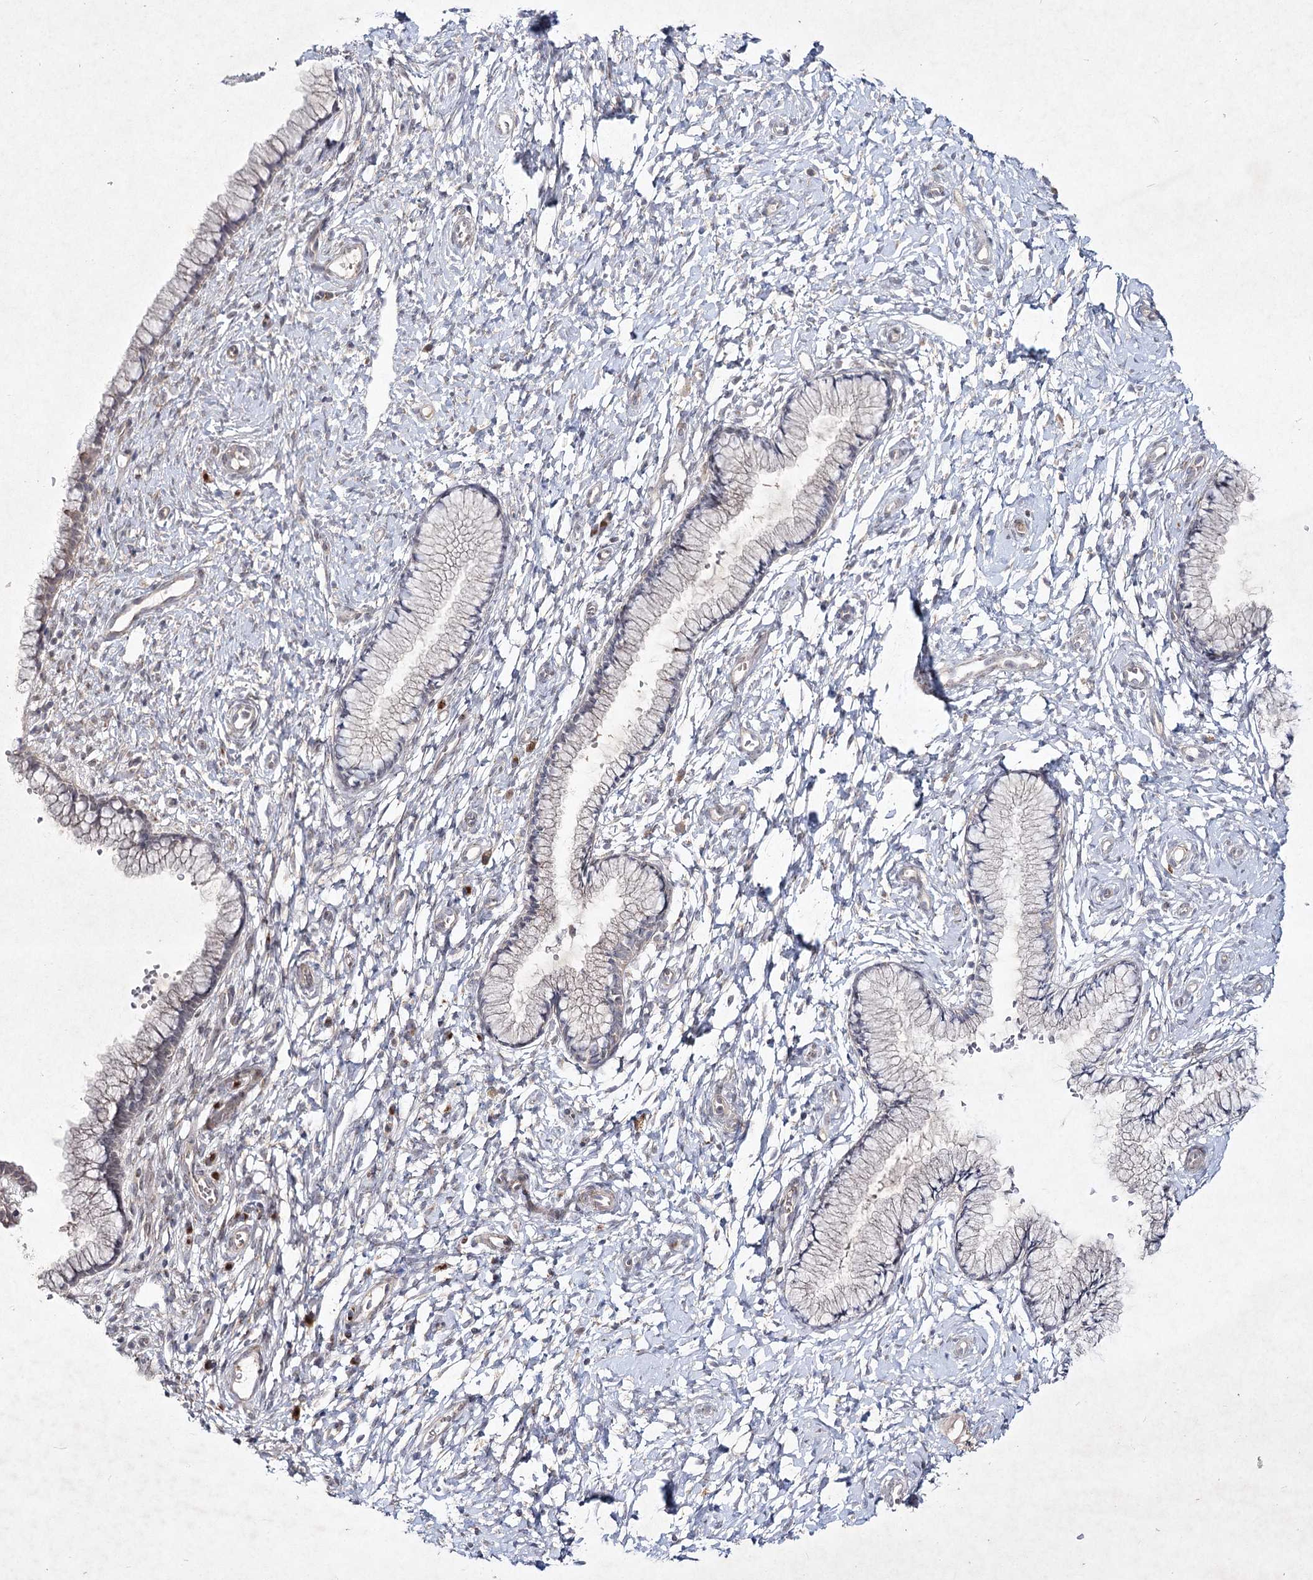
{"staining": {"intensity": "weak", "quantity": "<25%", "location": "cytoplasmic/membranous"}, "tissue": "cervix", "cell_type": "Glandular cells", "image_type": "normal", "snomed": [{"axis": "morphology", "description": "Normal tissue, NOS"}, {"axis": "topography", "description": "Cervix"}], "caption": "The histopathology image demonstrates no significant expression in glandular cells of cervix.", "gene": "CIB2", "patient": {"sex": "female", "age": 33}}